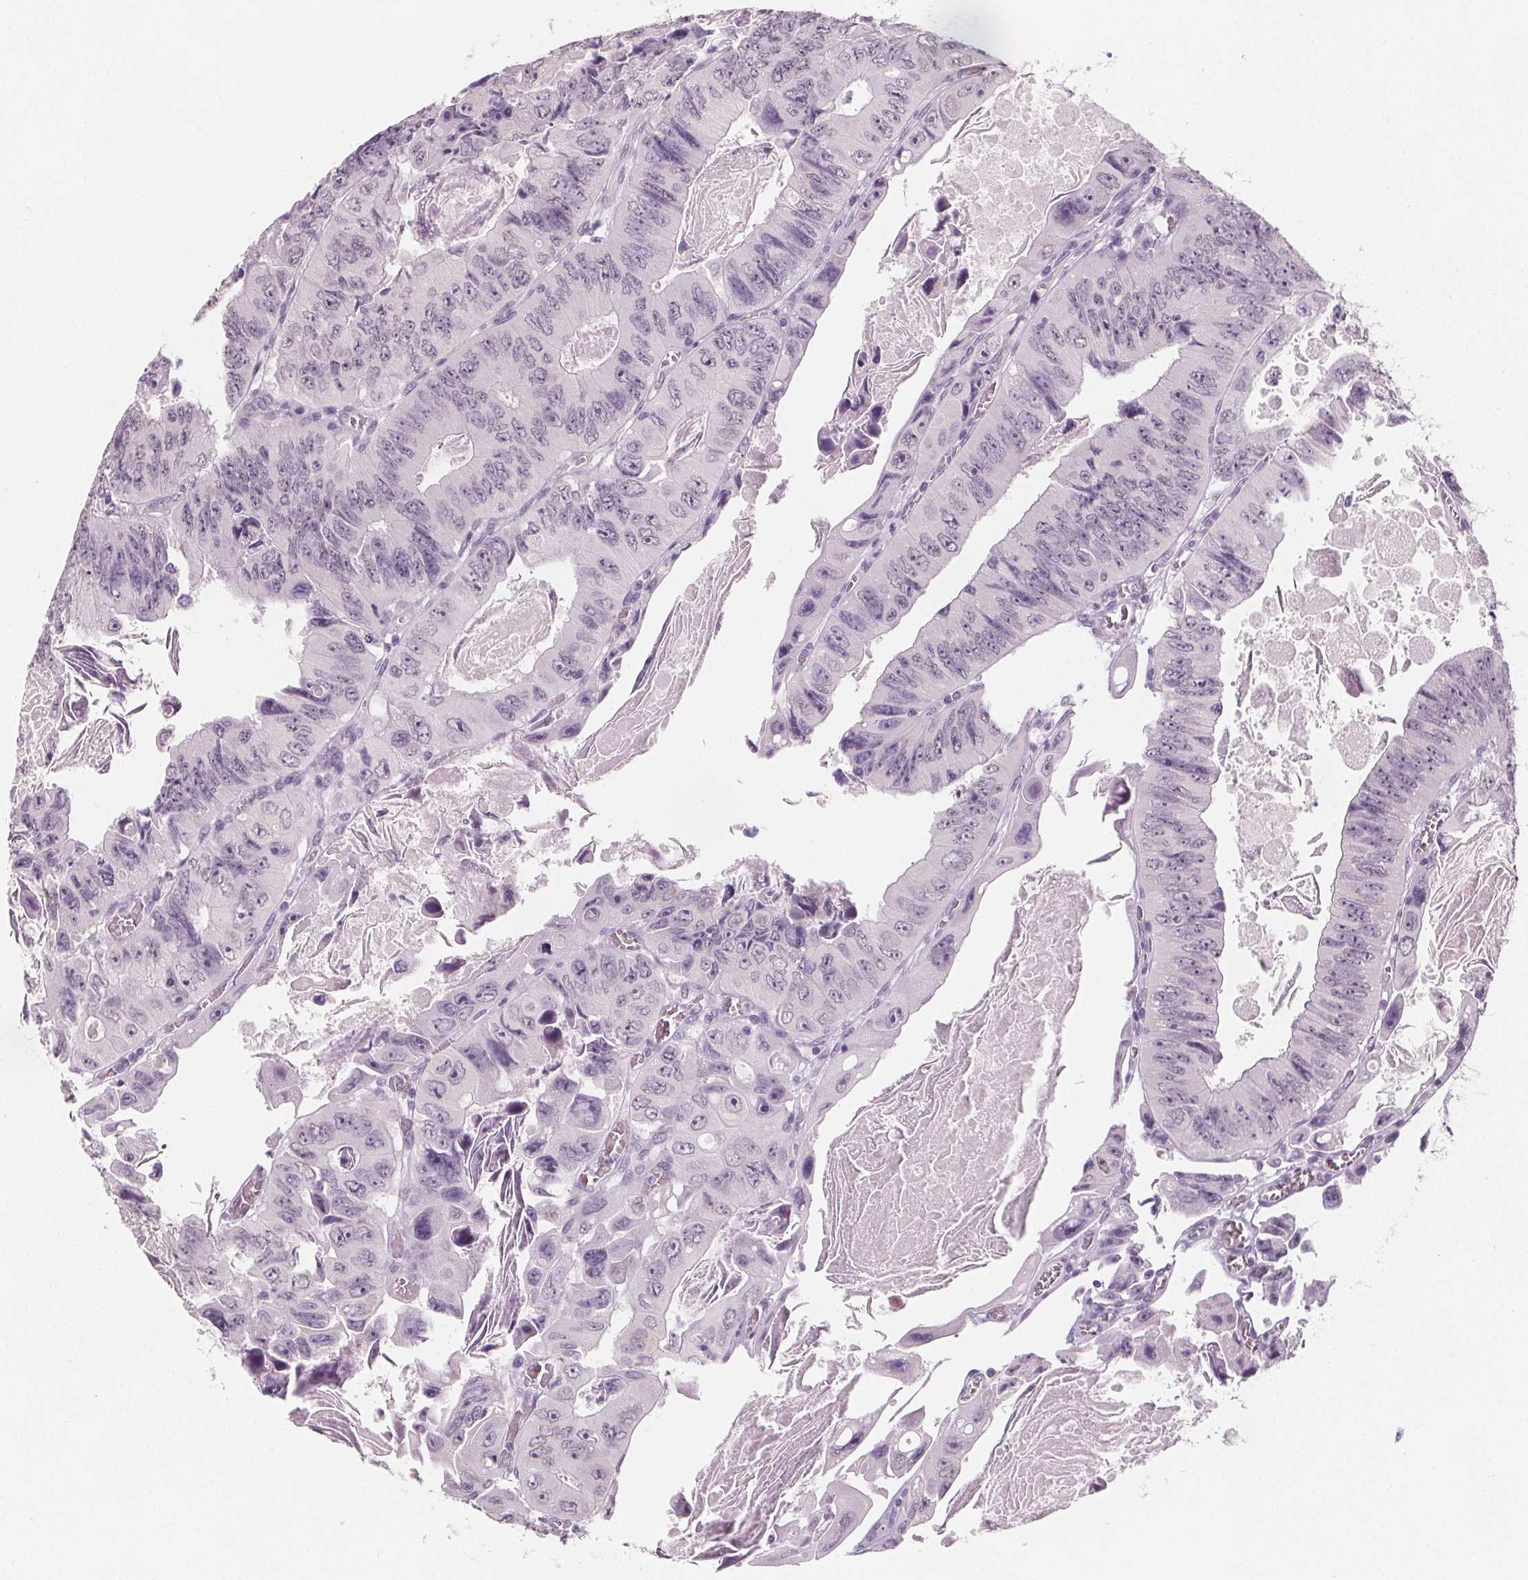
{"staining": {"intensity": "negative", "quantity": "none", "location": "none"}, "tissue": "colorectal cancer", "cell_type": "Tumor cells", "image_type": "cancer", "snomed": [{"axis": "morphology", "description": "Adenocarcinoma, NOS"}, {"axis": "topography", "description": "Colon"}], "caption": "Protein analysis of colorectal cancer (adenocarcinoma) shows no significant positivity in tumor cells. (Stains: DAB (3,3'-diaminobenzidine) IHC with hematoxylin counter stain, Microscopy: brightfield microscopy at high magnification).", "gene": "DBX2", "patient": {"sex": "female", "age": 84}}